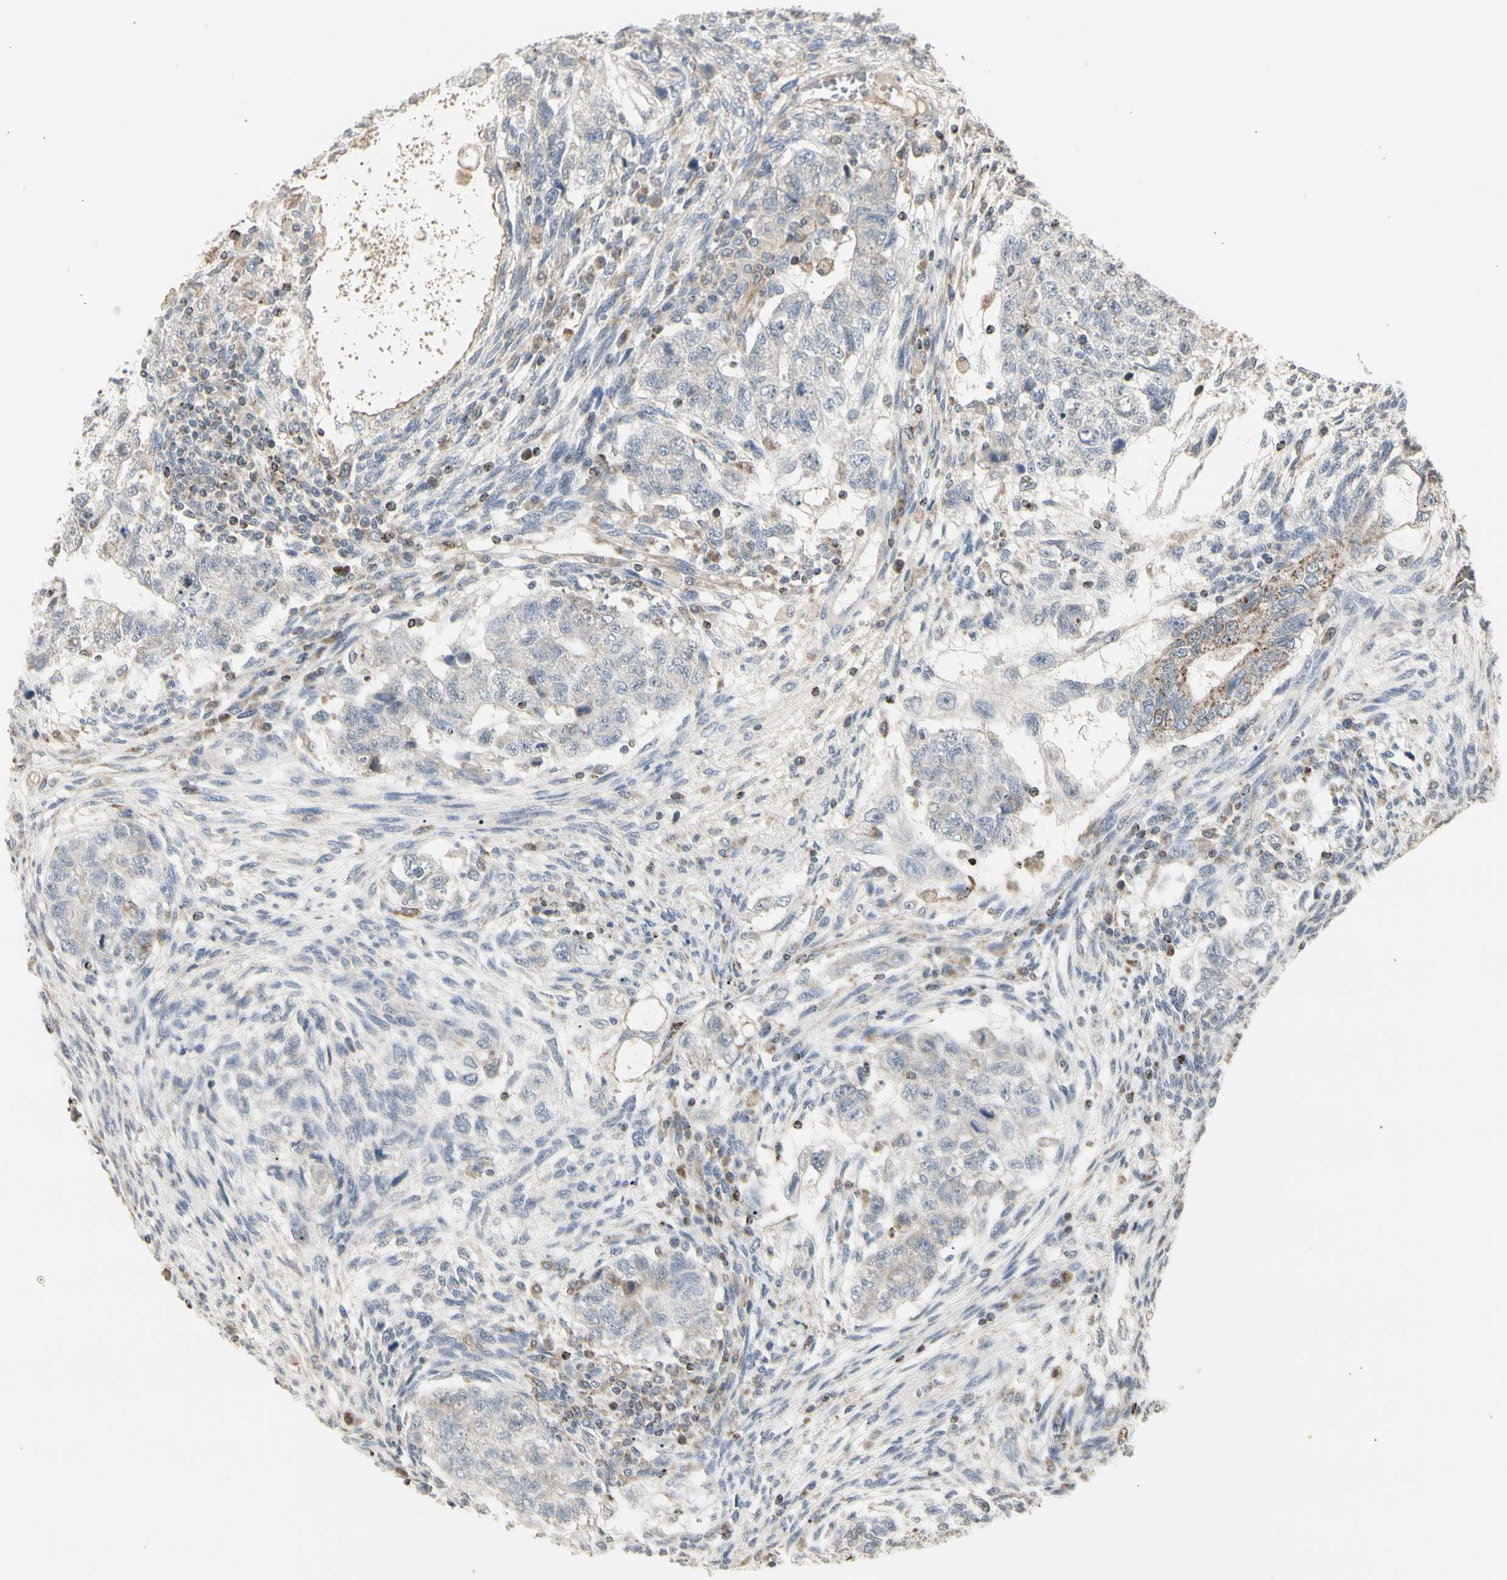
{"staining": {"intensity": "weak", "quantity": "25%-75%", "location": "cytoplasmic/membranous"}, "tissue": "testis cancer", "cell_type": "Tumor cells", "image_type": "cancer", "snomed": [{"axis": "morphology", "description": "Normal tissue, NOS"}, {"axis": "morphology", "description": "Carcinoma, Embryonal, NOS"}, {"axis": "topography", "description": "Testis"}], "caption": "IHC micrograph of human testis cancer stained for a protein (brown), which reveals low levels of weak cytoplasmic/membranous staining in approximately 25%-75% of tumor cells.", "gene": "TMEM176A", "patient": {"sex": "male", "age": 36}}